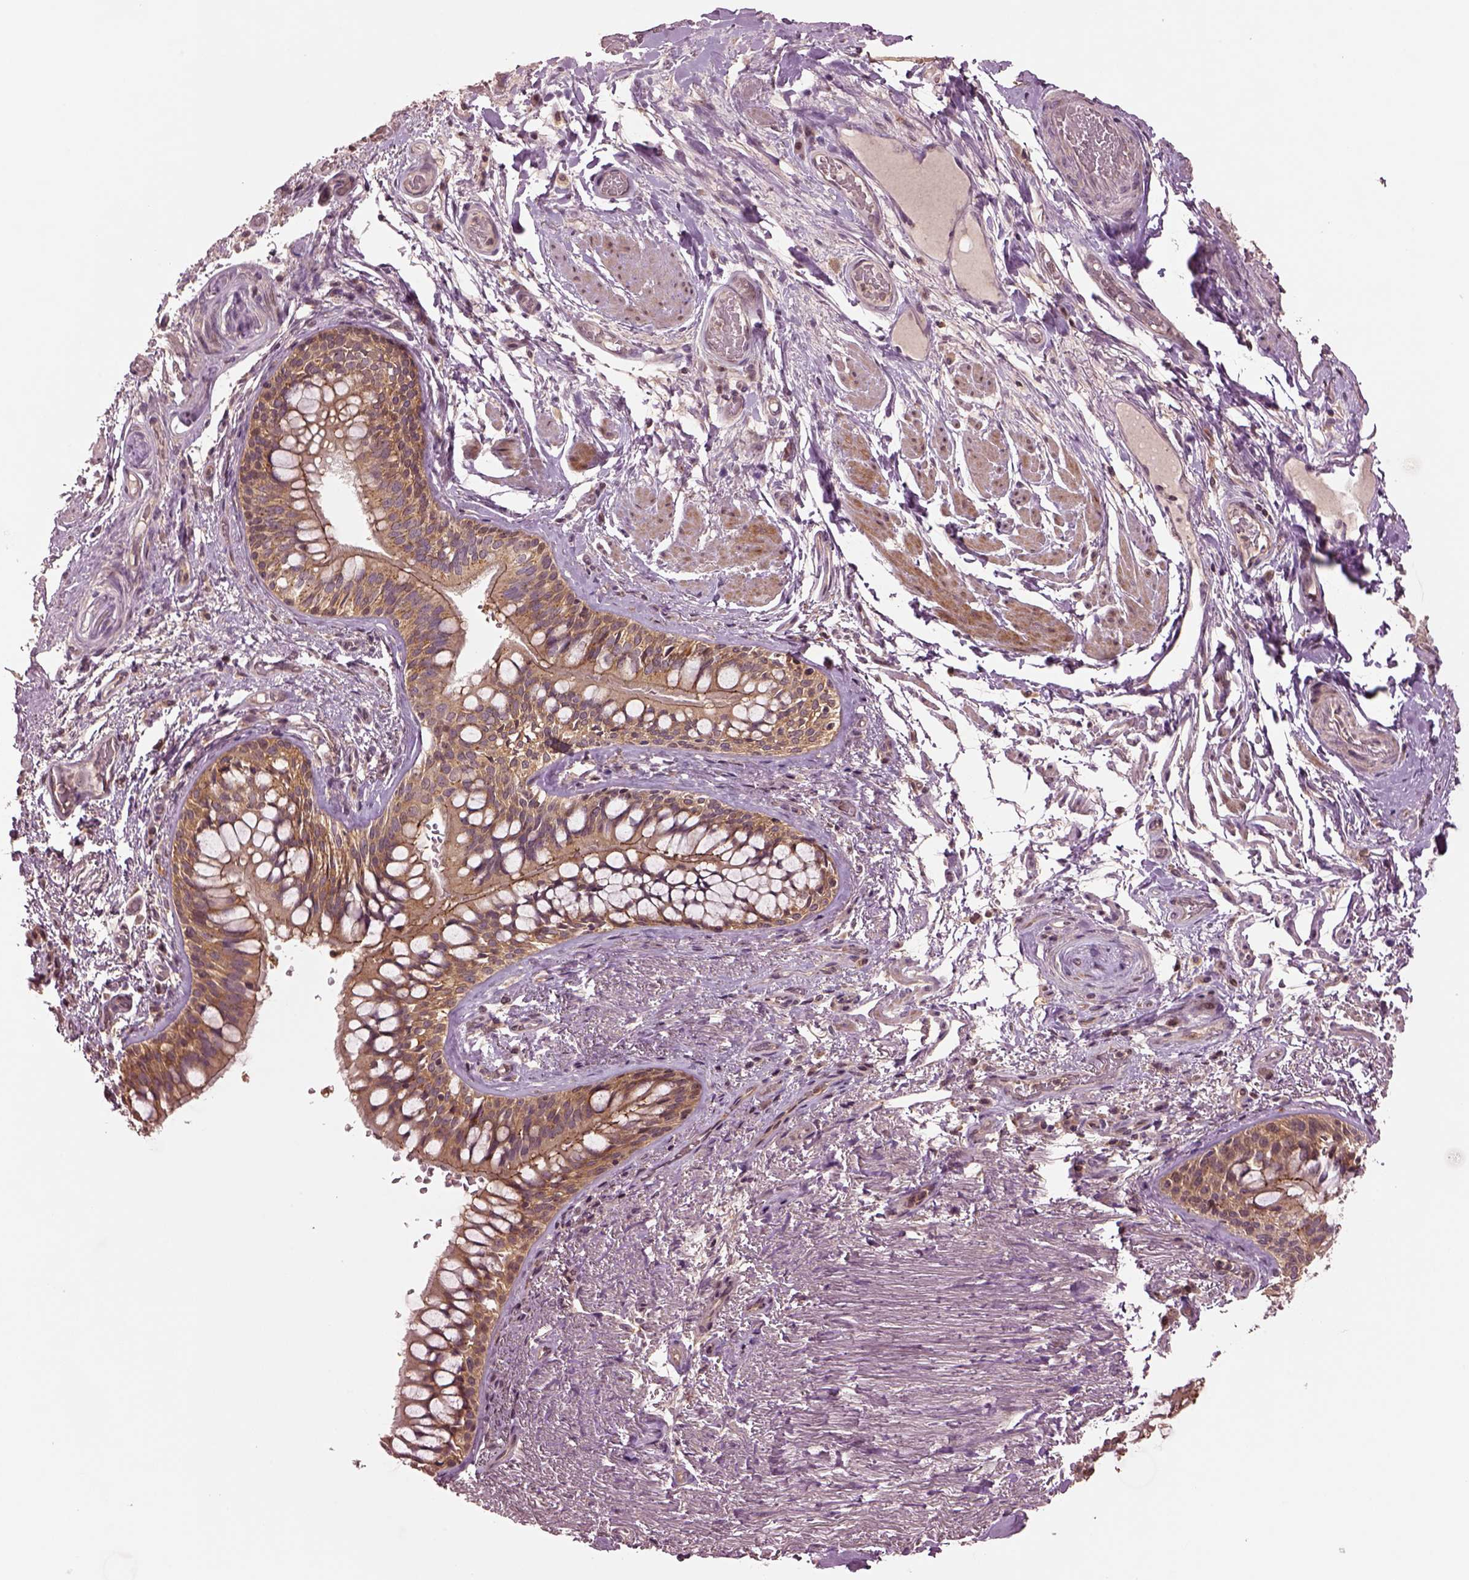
{"staining": {"intensity": "weak", "quantity": "25%-75%", "location": "cytoplasmic/membranous"}, "tissue": "adipose tissue", "cell_type": "Adipocytes", "image_type": "normal", "snomed": [{"axis": "morphology", "description": "Normal tissue, NOS"}, {"axis": "topography", "description": "Cartilage tissue"}, {"axis": "topography", "description": "Bronchus"}], "caption": "Immunohistochemical staining of unremarkable adipose tissue demonstrates 25%-75% levels of weak cytoplasmic/membranous protein positivity in about 25%-75% of adipocytes.", "gene": "MTHFS", "patient": {"sex": "male", "age": 64}}